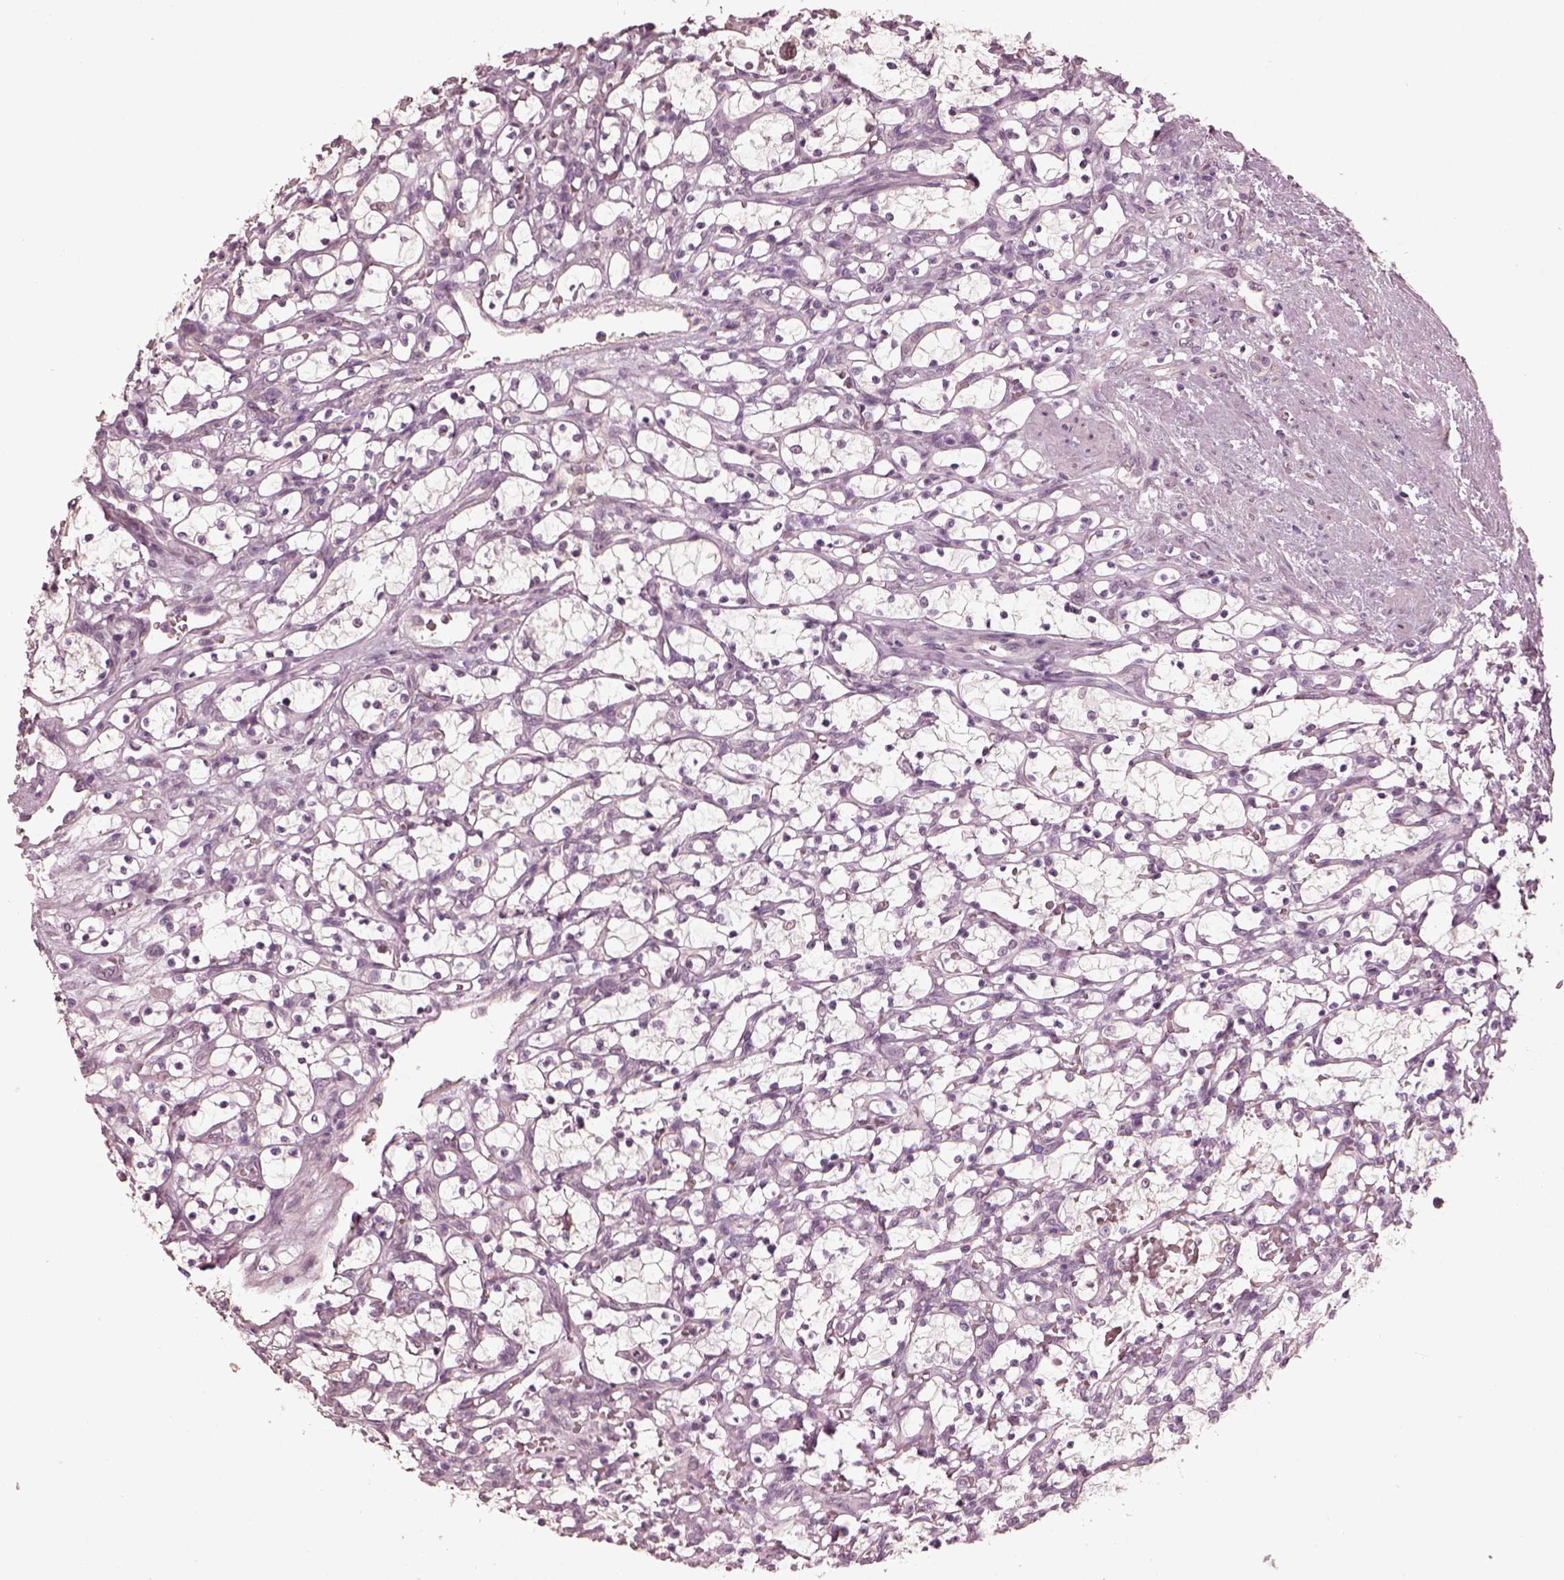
{"staining": {"intensity": "negative", "quantity": "none", "location": "none"}, "tissue": "renal cancer", "cell_type": "Tumor cells", "image_type": "cancer", "snomed": [{"axis": "morphology", "description": "Adenocarcinoma, NOS"}, {"axis": "topography", "description": "Kidney"}], "caption": "Adenocarcinoma (renal) was stained to show a protein in brown. There is no significant expression in tumor cells. (Brightfield microscopy of DAB IHC at high magnification).", "gene": "OPTC", "patient": {"sex": "female", "age": 69}}